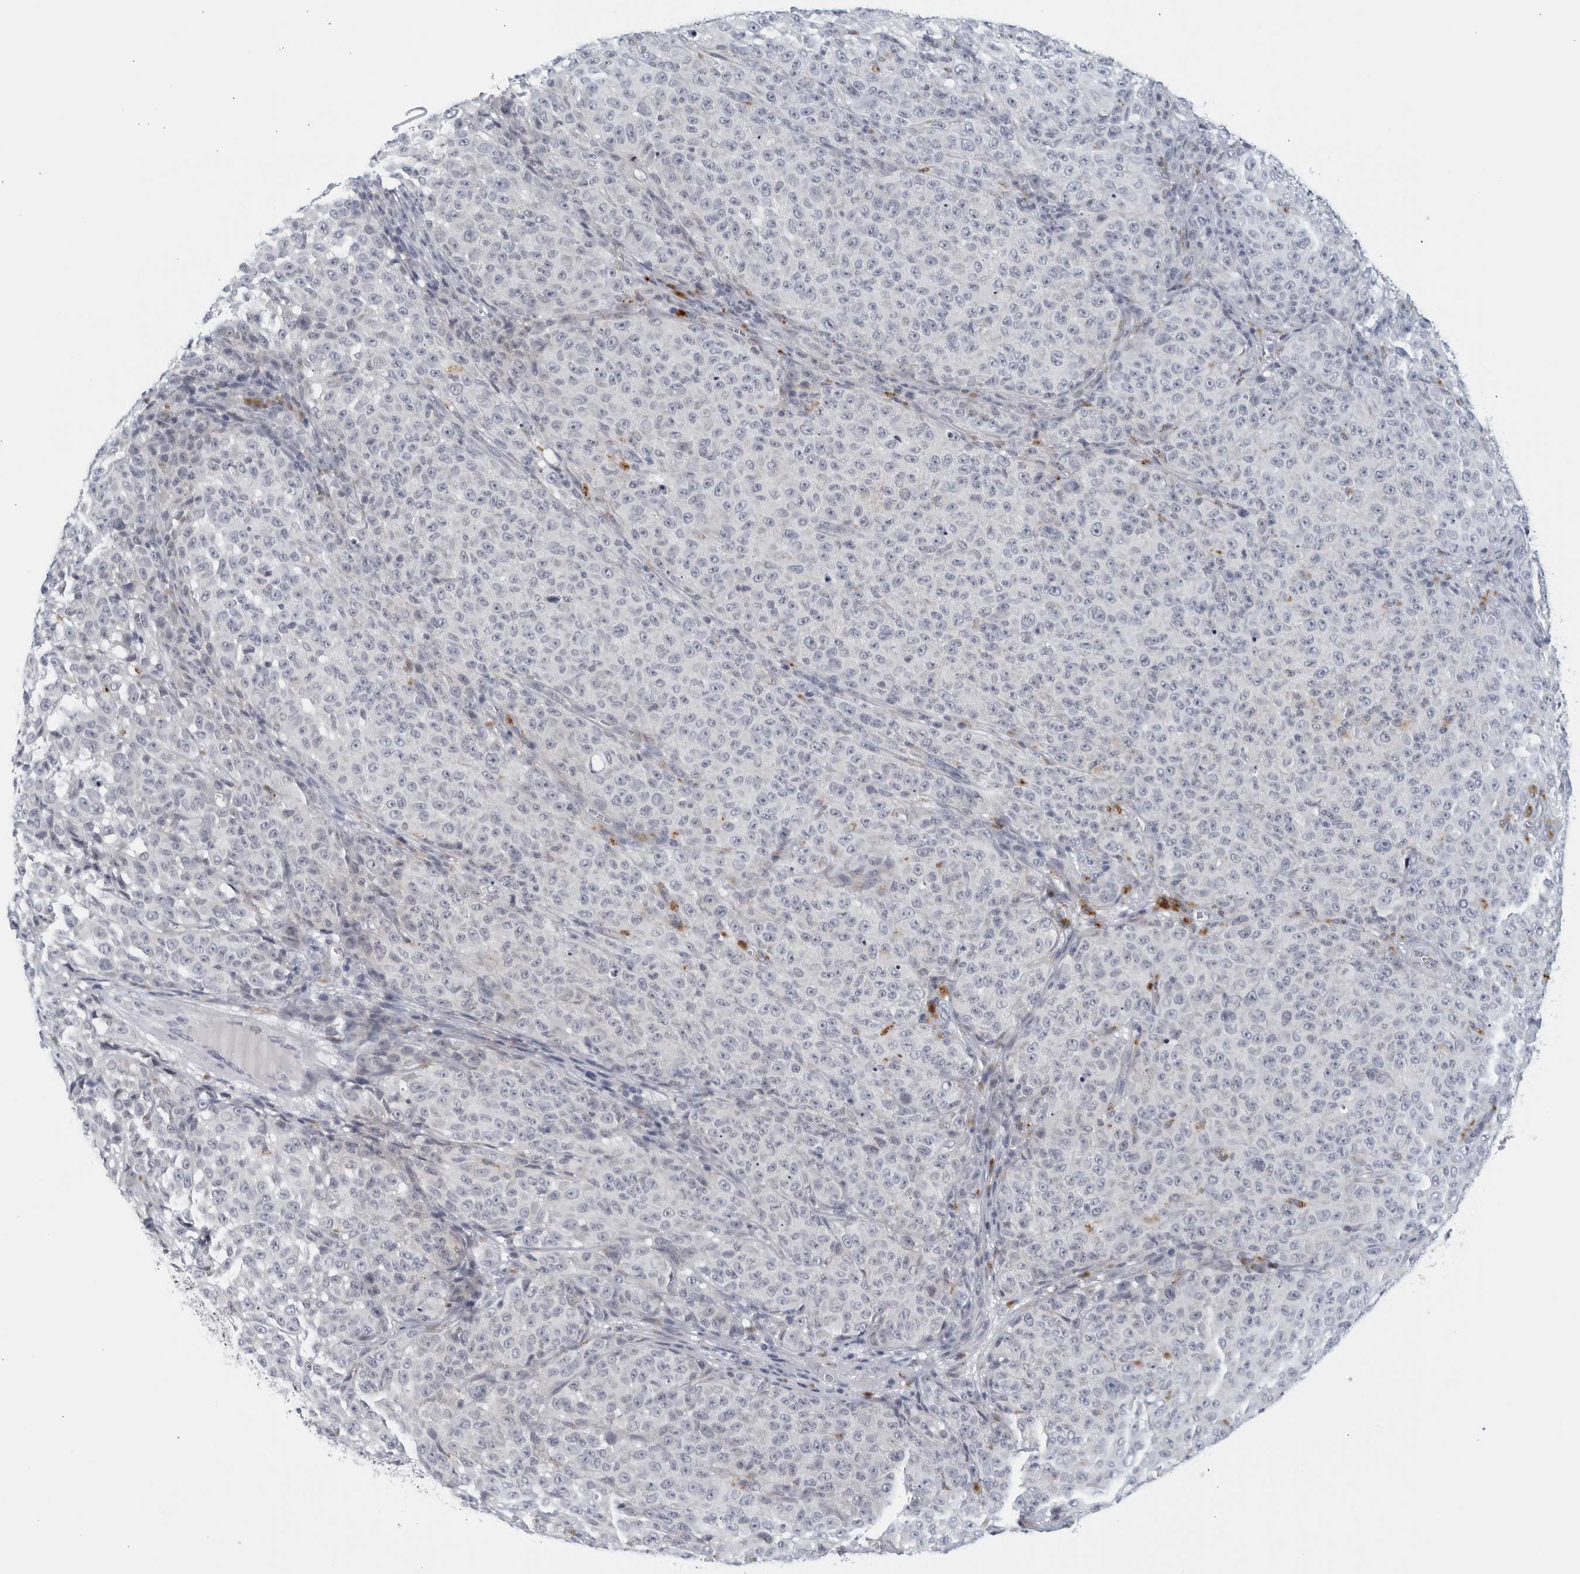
{"staining": {"intensity": "negative", "quantity": "none", "location": "none"}, "tissue": "melanoma", "cell_type": "Tumor cells", "image_type": "cancer", "snomed": [{"axis": "morphology", "description": "Malignant melanoma, NOS"}, {"axis": "topography", "description": "Skin"}], "caption": "IHC image of melanoma stained for a protein (brown), which shows no positivity in tumor cells. The staining is performed using DAB brown chromogen with nuclei counter-stained in using hematoxylin.", "gene": "MATN1", "patient": {"sex": "female", "age": 82}}